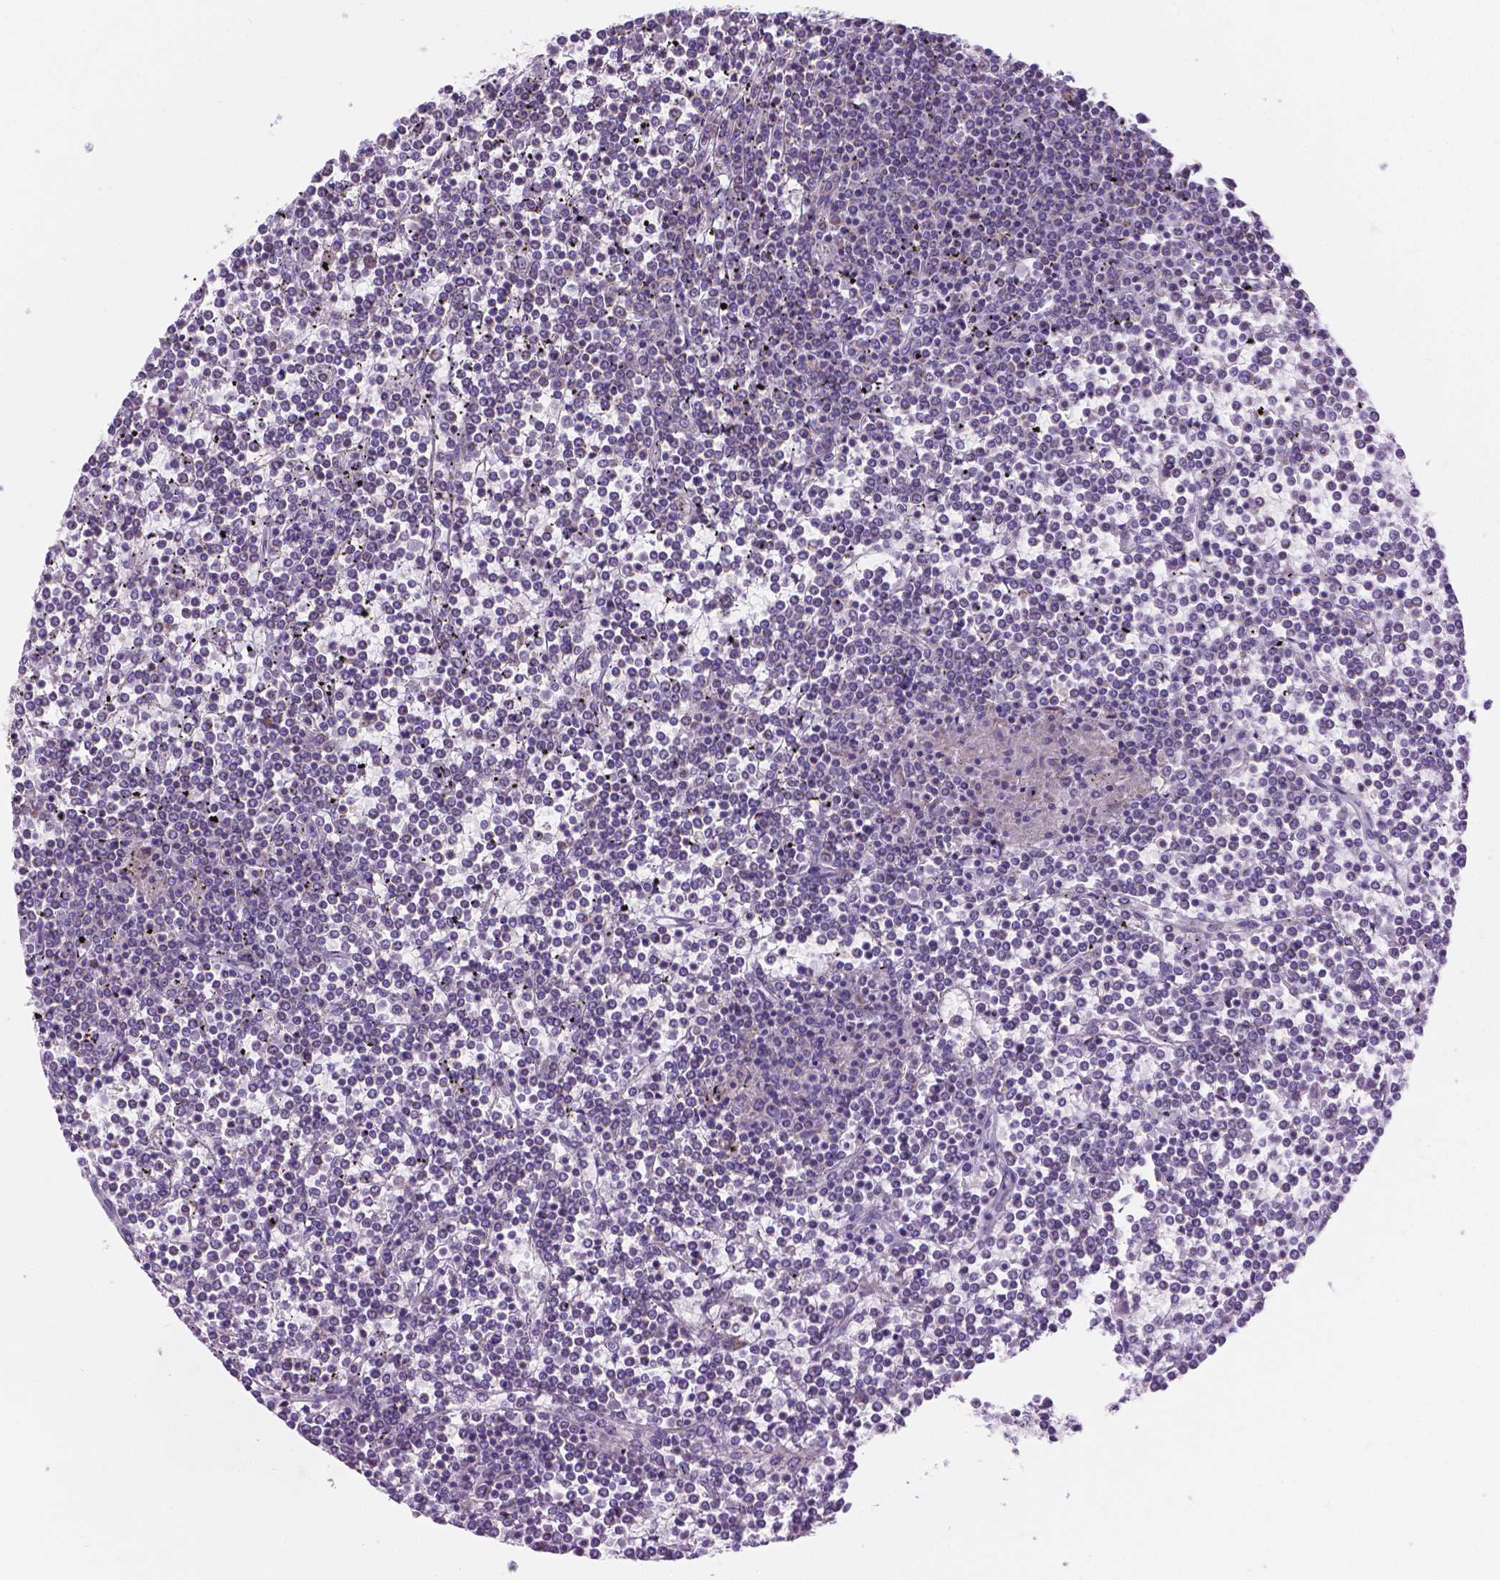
{"staining": {"intensity": "negative", "quantity": "none", "location": "none"}, "tissue": "lymphoma", "cell_type": "Tumor cells", "image_type": "cancer", "snomed": [{"axis": "morphology", "description": "Malignant lymphoma, non-Hodgkin's type, Low grade"}, {"axis": "topography", "description": "Spleen"}], "caption": "Immunohistochemistry image of neoplastic tissue: human malignant lymphoma, non-Hodgkin's type (low-grade) stained with DAB reveals no significant protein expression in tumor cells.", "gene": "CSPG5", "patient": {"sex": "female", "age": 19}}